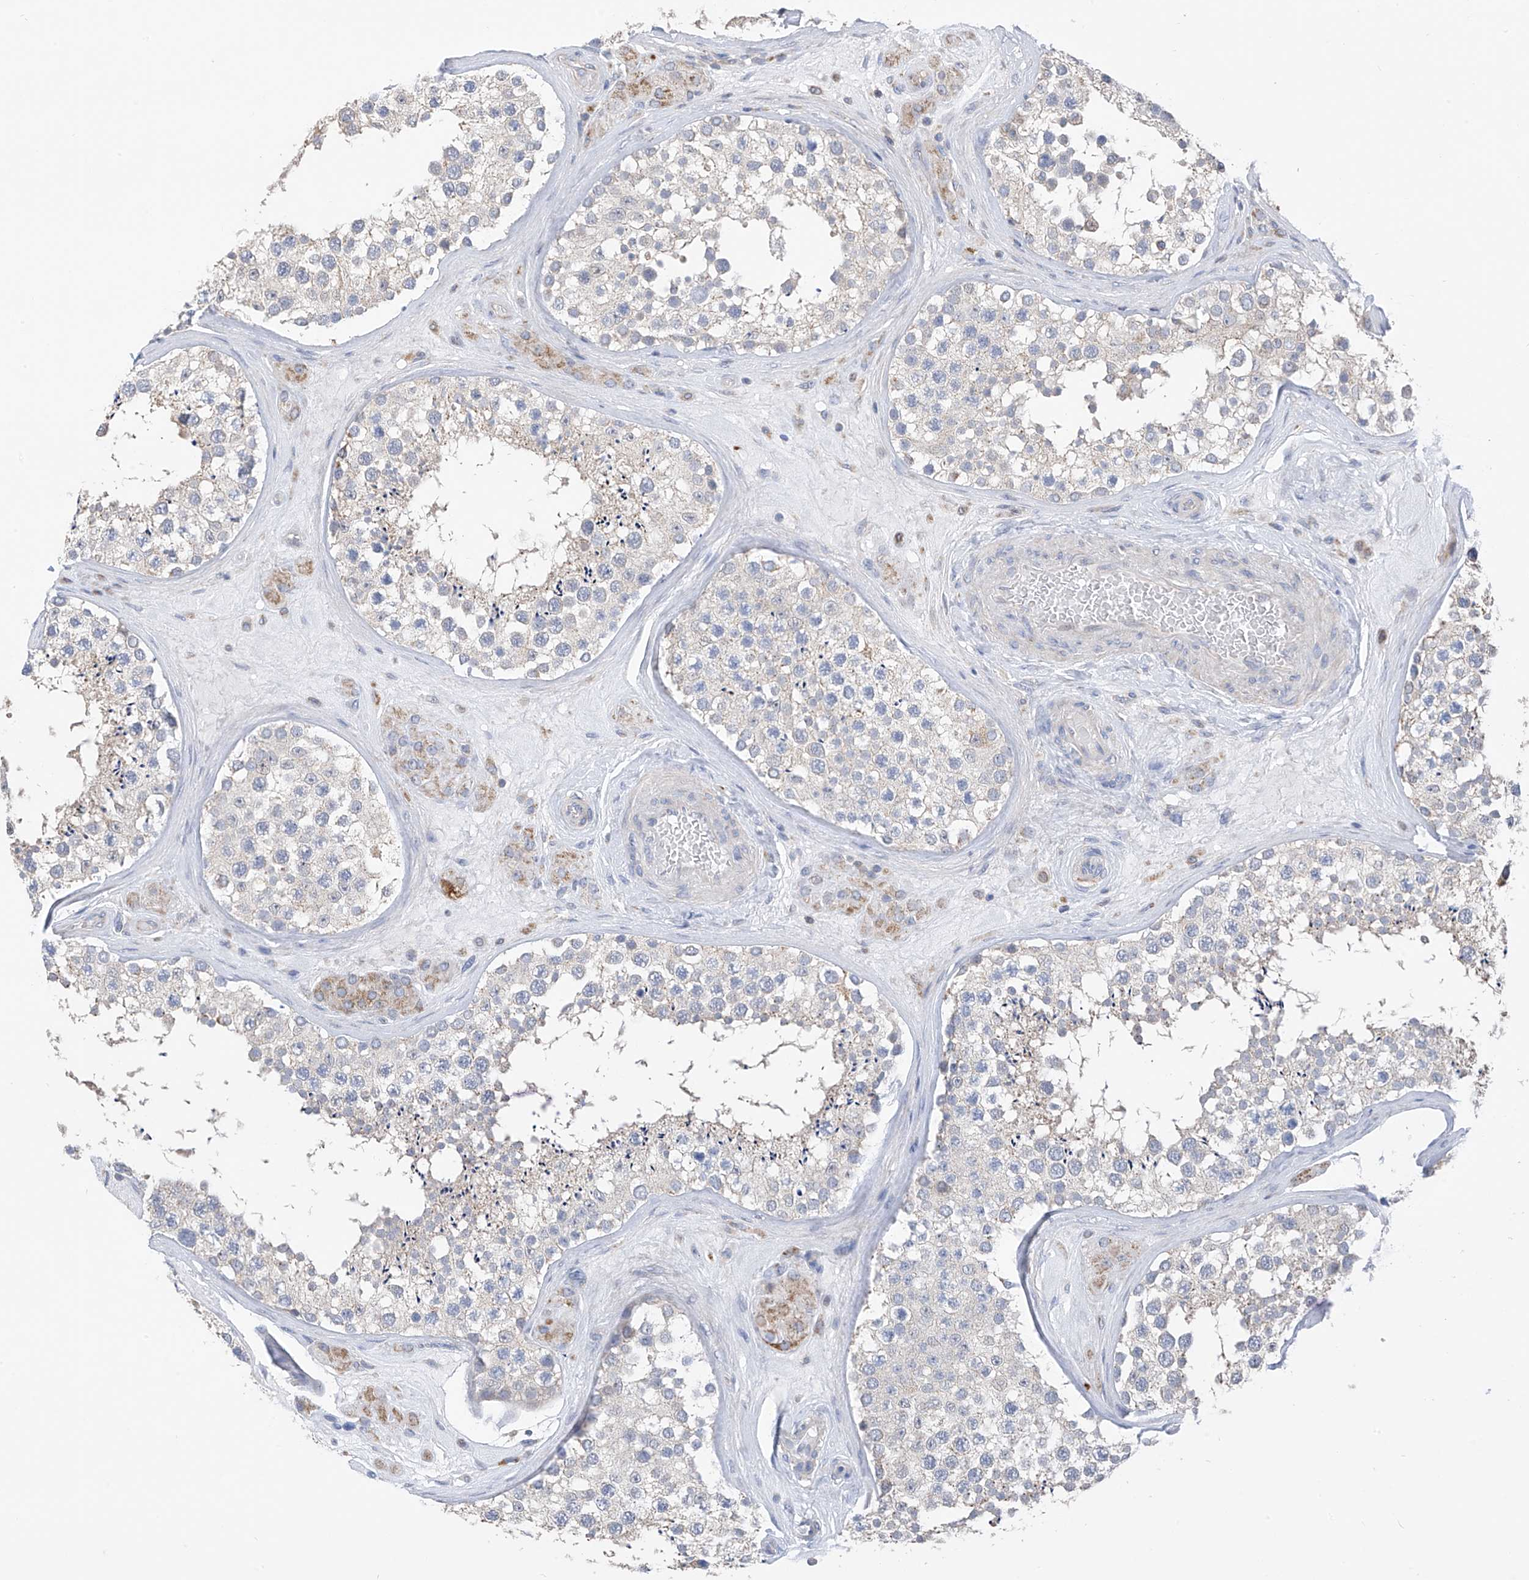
{"staining": {"intensity": "weak", "quantity": "<25%", "location": "cytoplasmic/membranous"}, "tissue": "testis", "cell_type": "Cells in seminiferous ducts", "image_type": "normal", "snomed": [{"axis": "morphology", "description": "Normal tissue, NOS"}, {"axis": "topography", "description": "Testis"}], "caption": "Cells in seminiferous ducts are negative for brown protein staining in unremarkable testis. The staining was performed using DAB to visualize the protein expression in brown, while the nuclei were stained in blue with hematoxylin (Magnification: 20x).", "gene": "SYN3", "patient": {"sex": "male", "age": 46}}